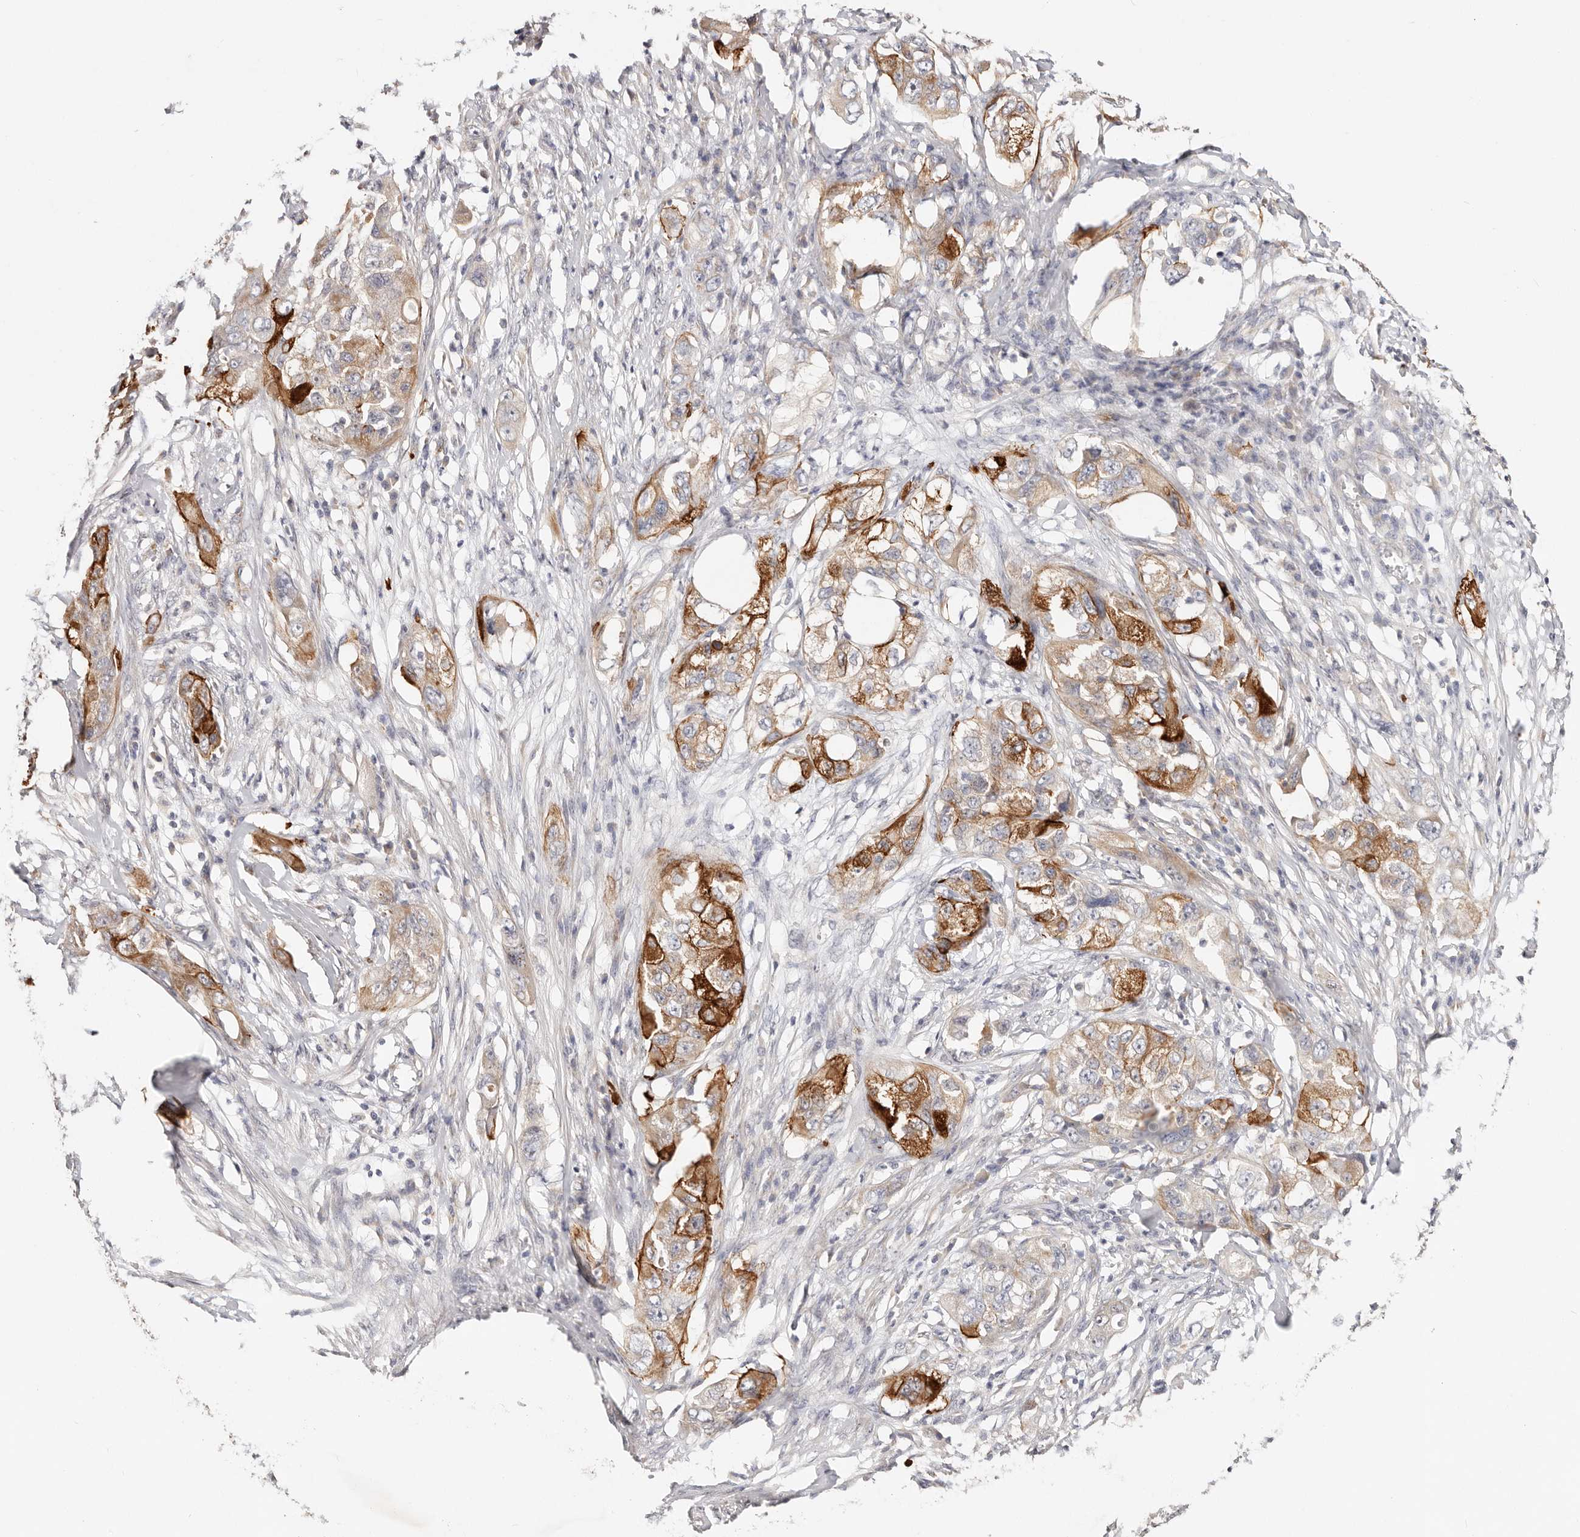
{"staining": {"intensity": "moderate", "quantity": ">75%", "location": "cytoplasmic/membranous"}, "tissue": "pancreatic cancer", "cell_type": "Tumor cells", "image_type": "cancer", "snomed": [{"axis": "morphology", "description": "Adenocarcinoma, NOS"}, {"axis": "topography", "description": "Pancreas"}], "caption": "The photomicrograph shows immunohistochemical staining of pancreatic cancer. There is moderate cytoplasmic/membranous expression is identified in approximately >75% of tumor cells.", "gene": "VIPAS39", "patient": {"sex": "female", "age": 78}}